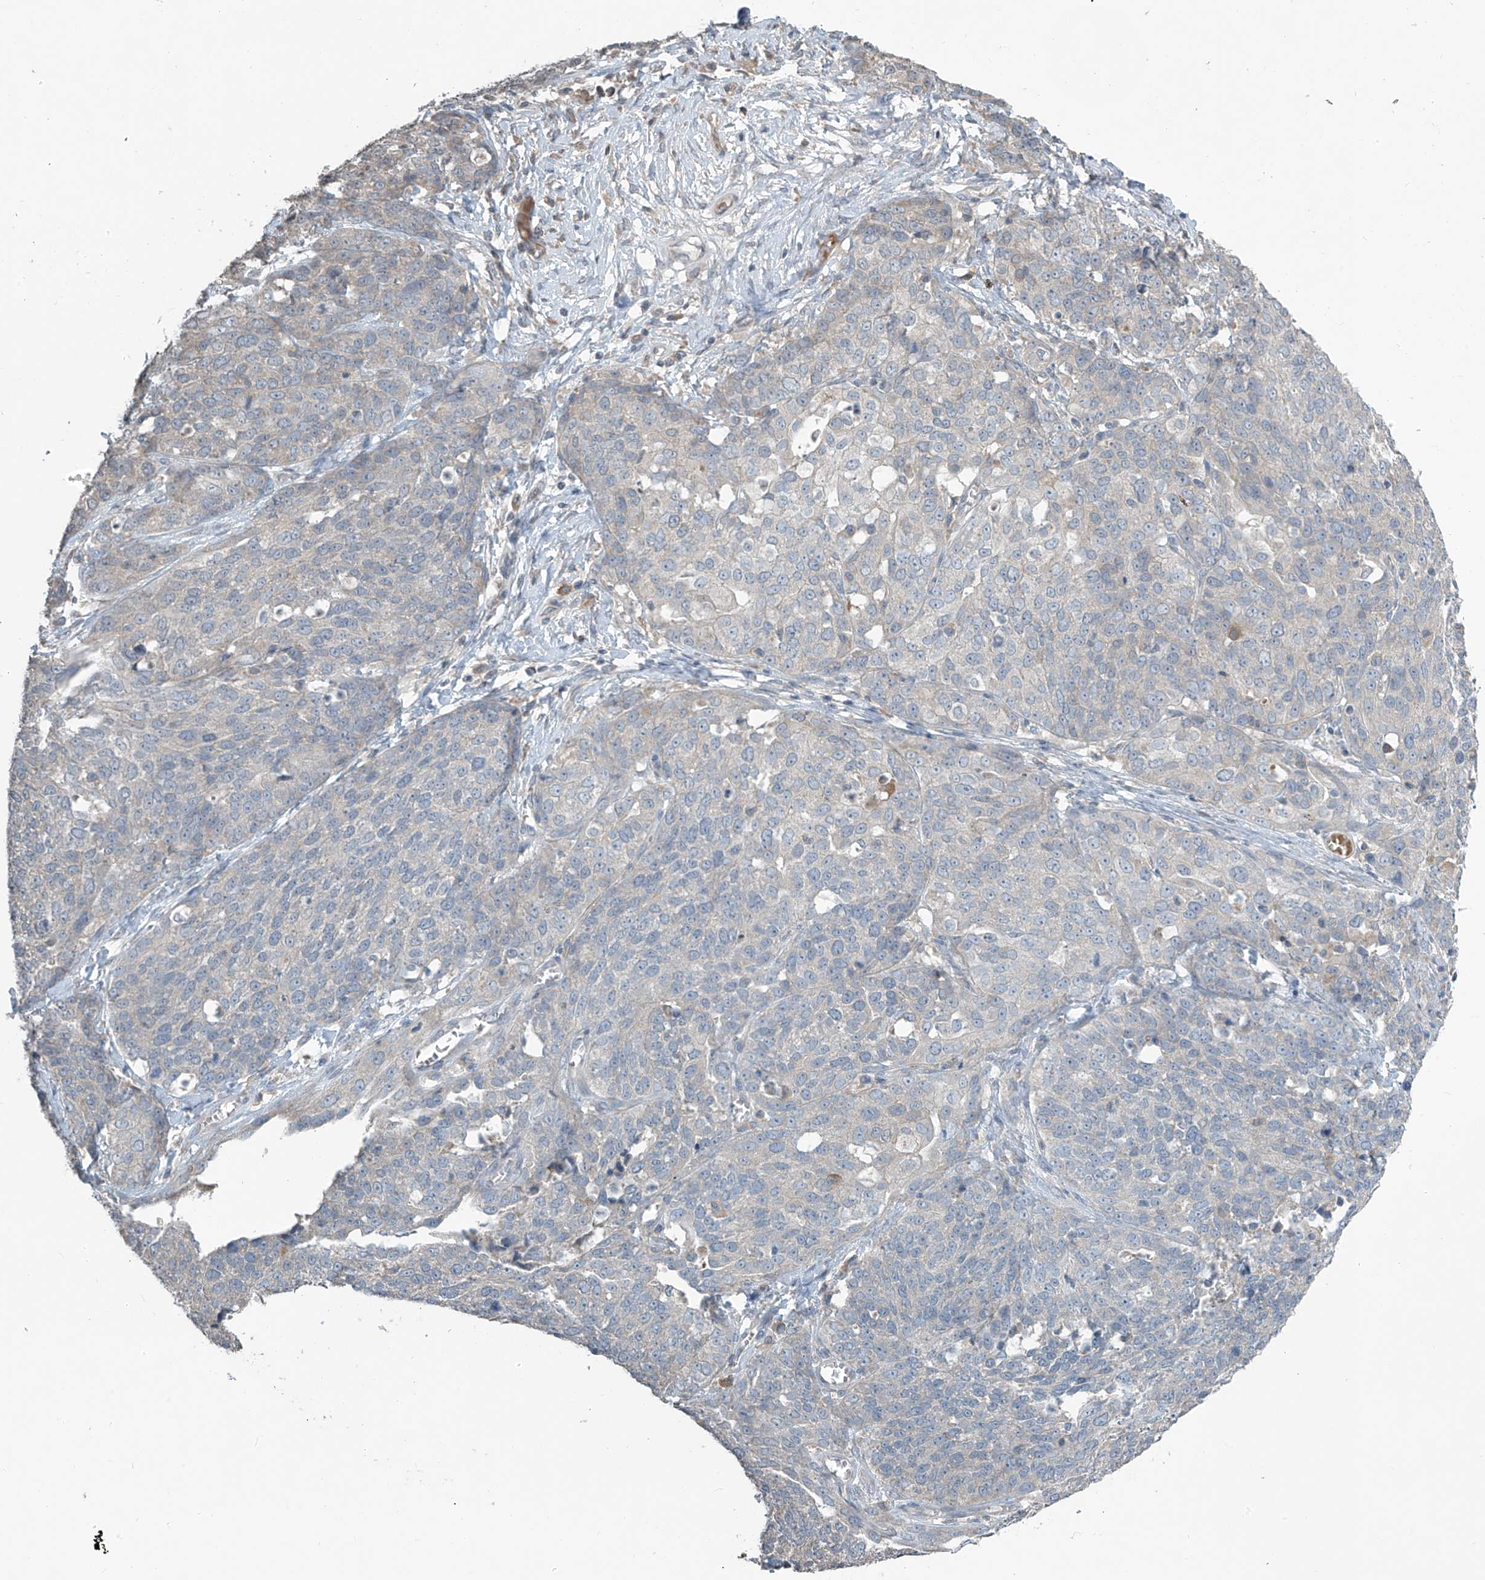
{"staining": {"intensity": "negative", "quantity": "none", "location": "none"}, "tissue": "ovarian cancer", "cell_type": "Tumor cells", "image_type": "cancer", "snomed": [{"axis": "morphology", "description": "Cystadenocarcinoma, serous, NOS"}, {"axis": "topography", "description": "Ovary"}], "caption": "This micrograph is of ovarian cancer (serous cystadenocarcinoma) stained with immunohistochemistry (IHC) to label a protein in brown with the nuclei are counter-stained blue. There is no expression in tumor cells.", "gene": "HOXA11", "patient": {"sex": "female", "age": 44}}